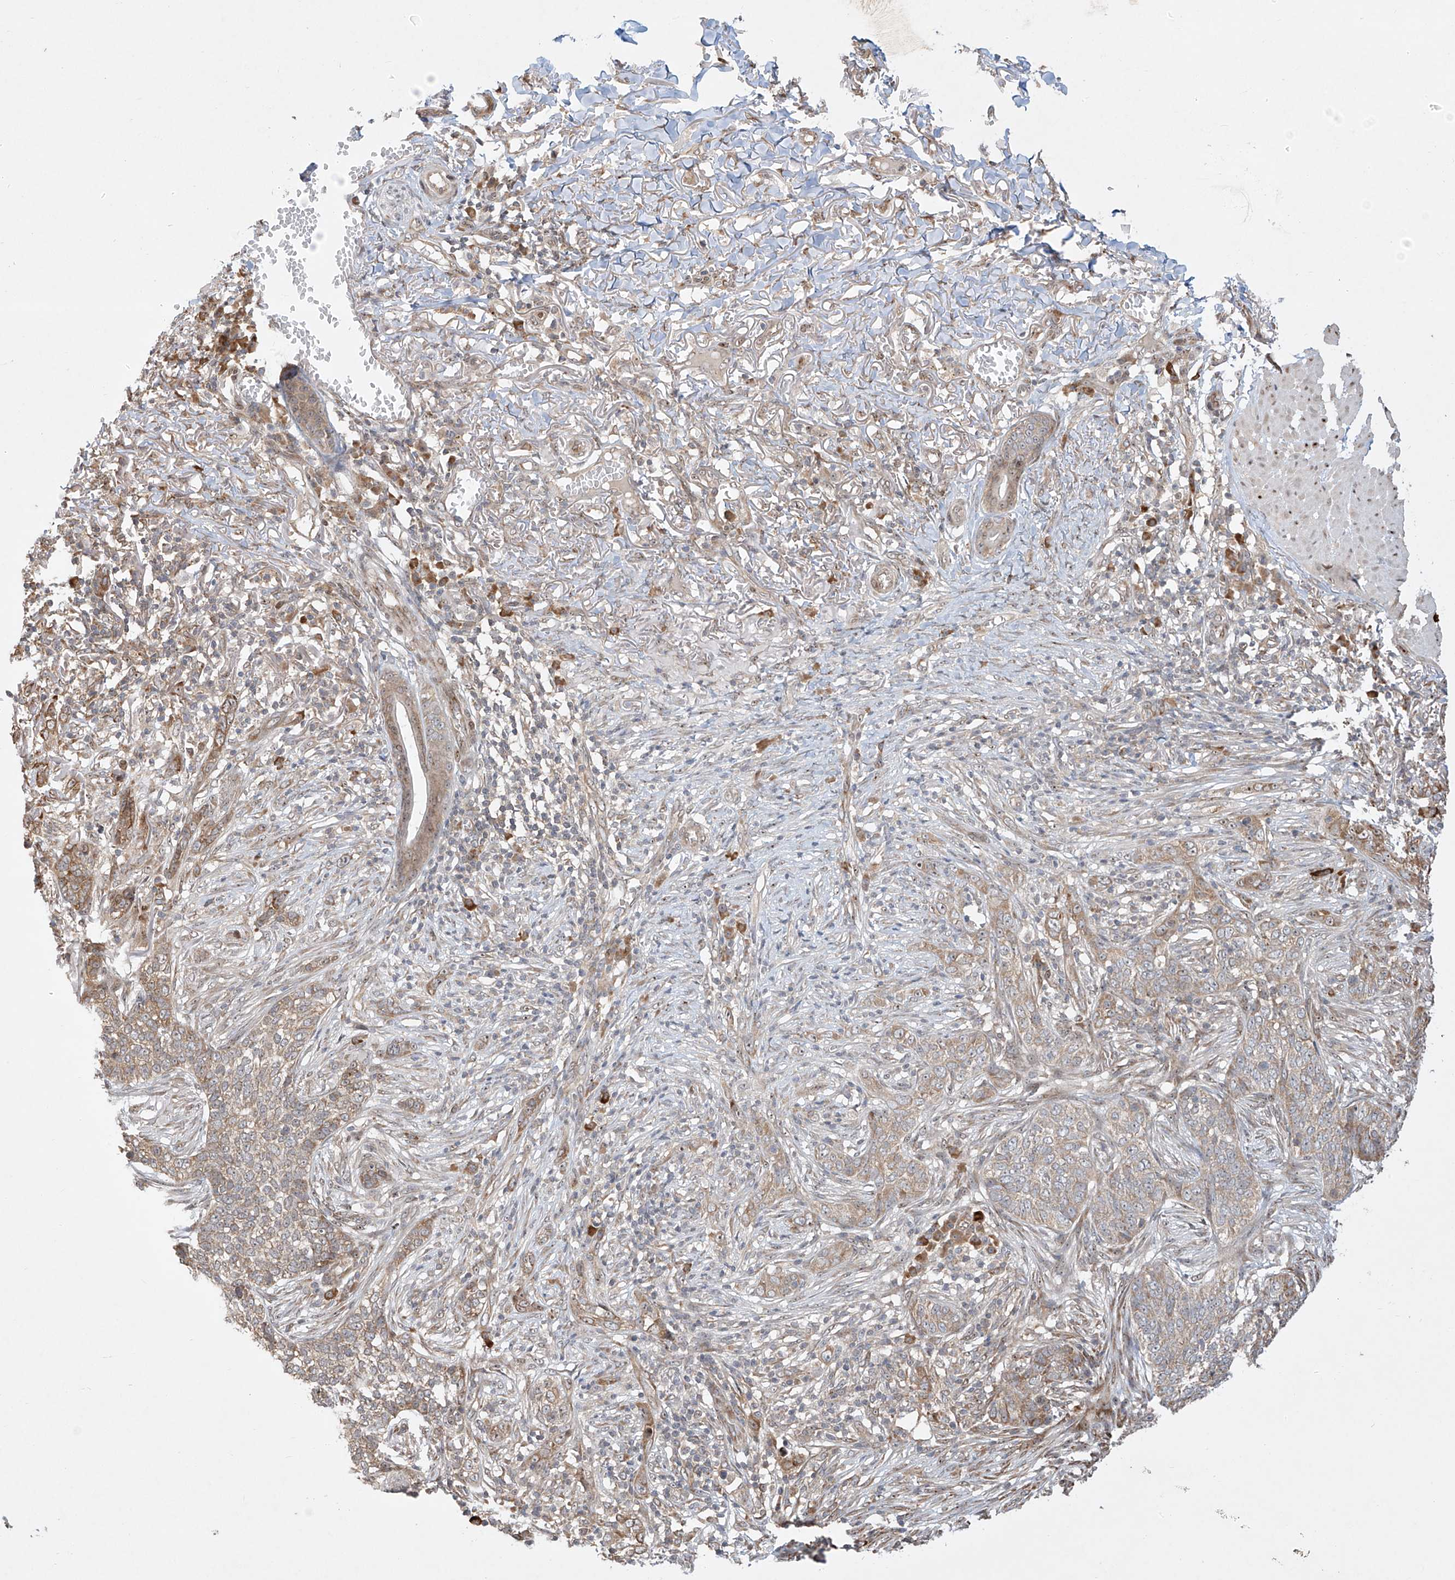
{"staining": {"intensity": "weak", "quantity": "25%-75%", "location": "cytoplasmic/membranous,nuclear"}, "tissue": "skin cancer", "cell_type": "Tumor cells", "image_type": "cancer", "snomed": [{"axis": "morphology", "description": "Basal cell carcinoma"}, {"axis": "topography", "description": "Skin"}], "caption": "Brown immunohistochemical staining in skin cancer reveals weak cytoplasmic/membranous and nuclear staining in about 25%-75% of tumor cells.", "gene": "TASP1", "patient": {"sex": "male", "age": 85}}